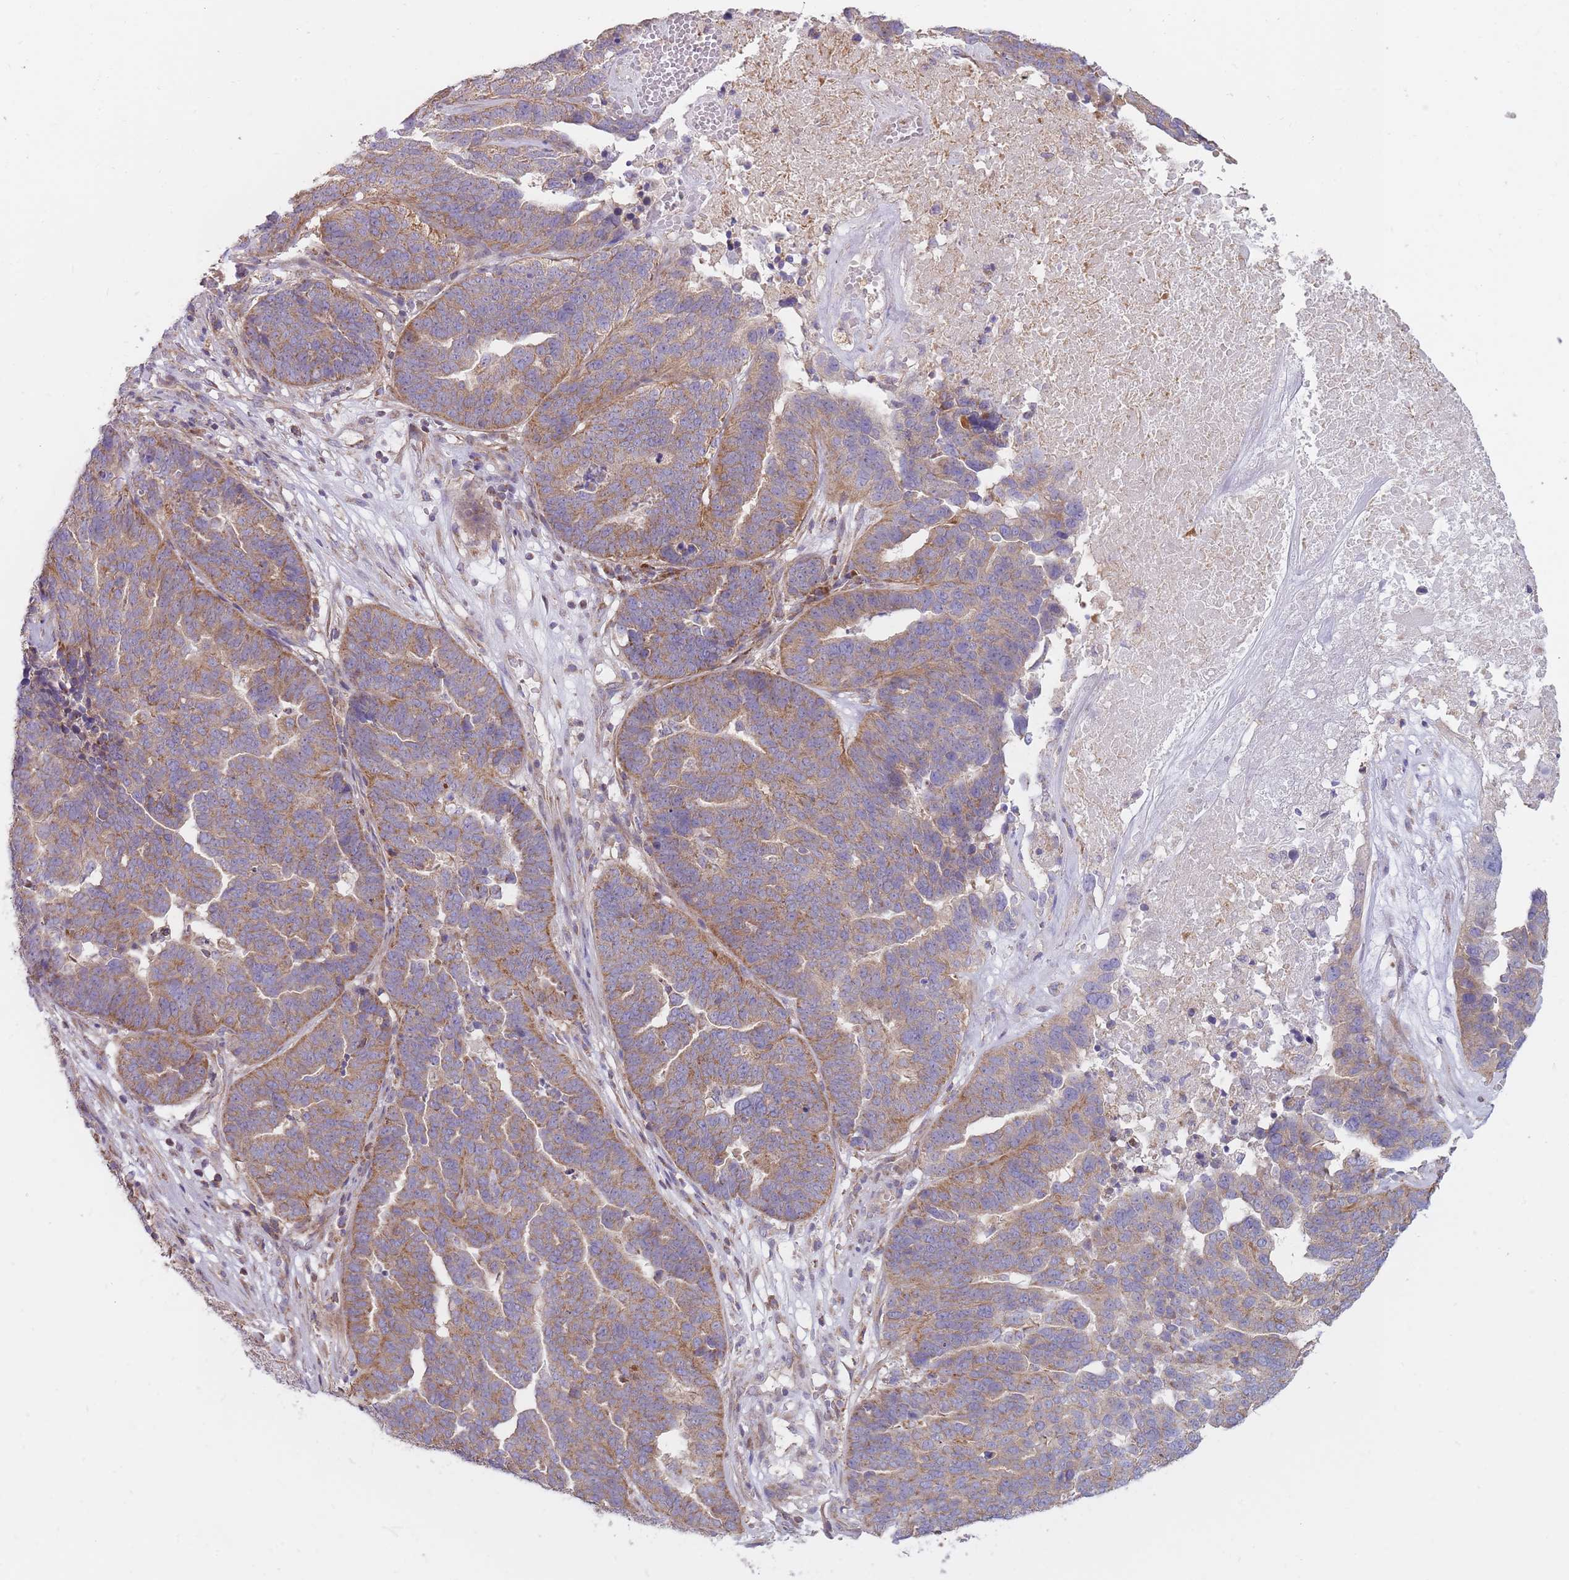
{"staining": {"intensity": "moderate", "quantity": ">75%", "location": "cytoplasmic/membranous"}, "tissue": "ovarian cancer", "cell_type": "Tumor cells", "image_type": "cancer", "snomed": [{"axis": "morphology", "description": "Cystadenocarcinoma, serous, NOS"}, {"axis": "topography", "description": "Ovary"}], "caption": "Protein expression analysis of ovarian cancer displays moderate cytoplasmic/membranous positivity in approximately >75% of tumor cells.", "gene": "NDUFA9", "patient": {"sex": "female", "age": 59}}